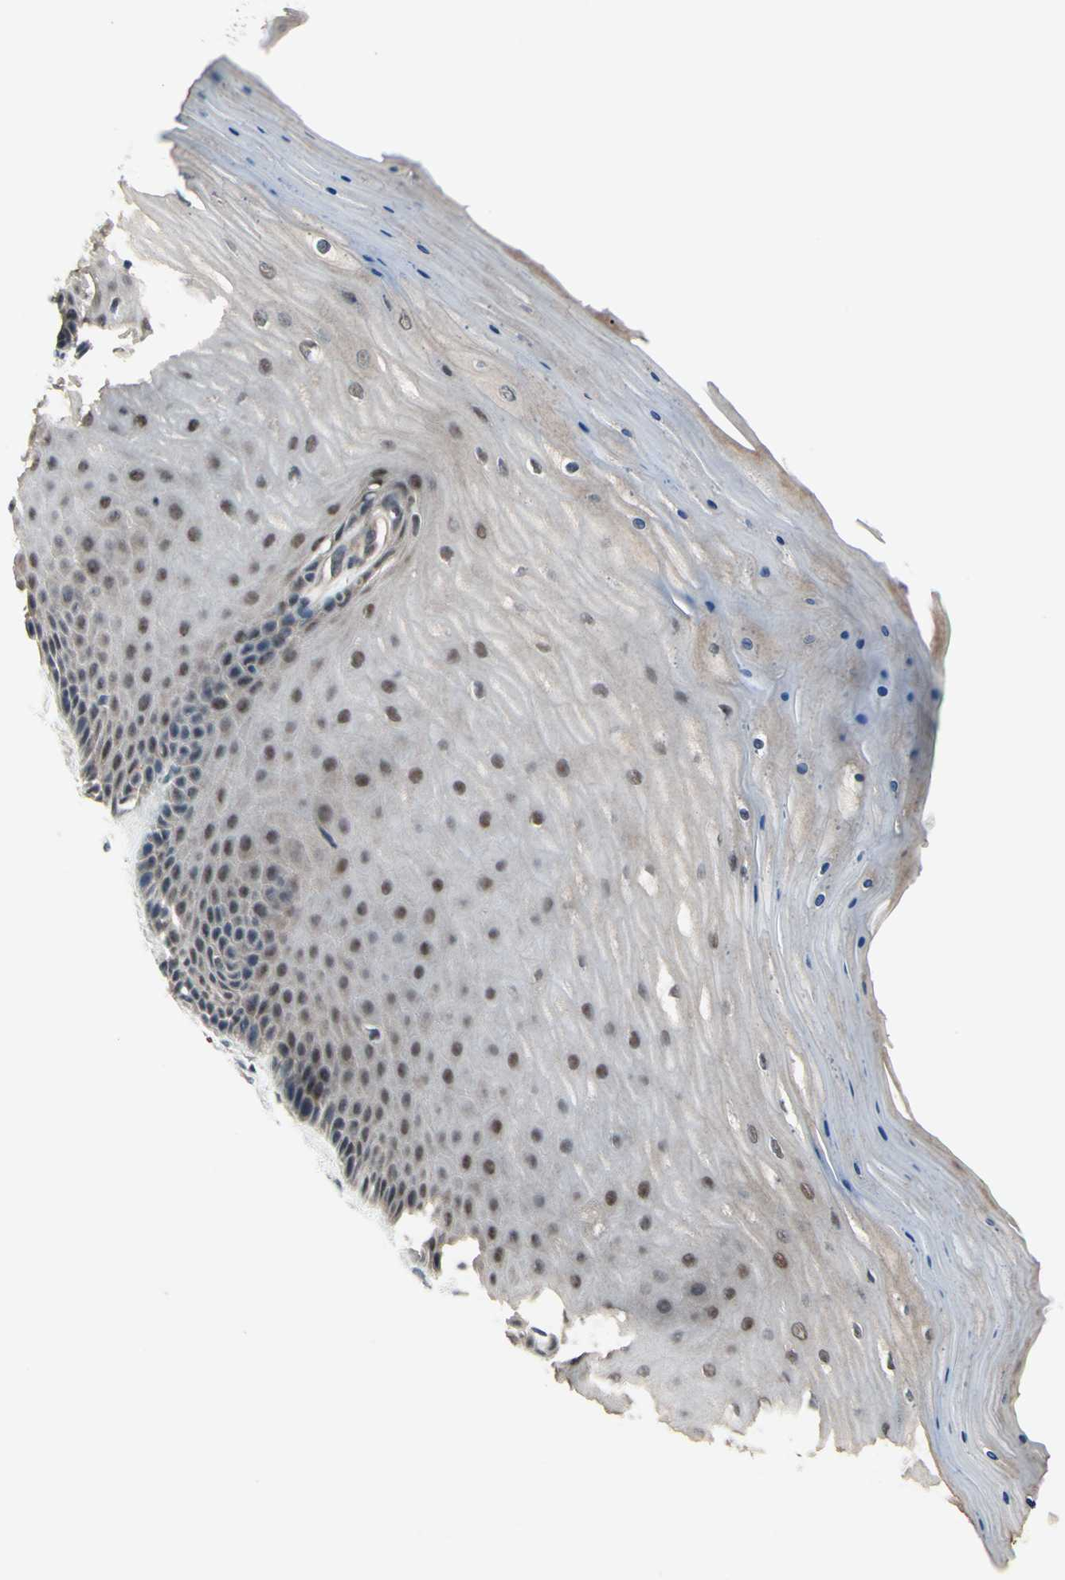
{"staining": {"intensity": "negative", "quantity": "none", "location": "none"}, "tissue": "cervix", "cell_type": "Glandular cells", "image_type": "normal", "snomed": [{"axis": "morphology", "description": "Normal tissue, NOS"}, {"axis": "topography", "description": "Cervix"}], "caption": "Immunohistochemistry photomicrograph of benign cervix: human cervix stained with DAB (3,3'-diaminobenzidine) demonstrates no significant protein expression in glandular cells.", "gene": "TRDMT1", "patient": {"sex": "female", "age": 55}}